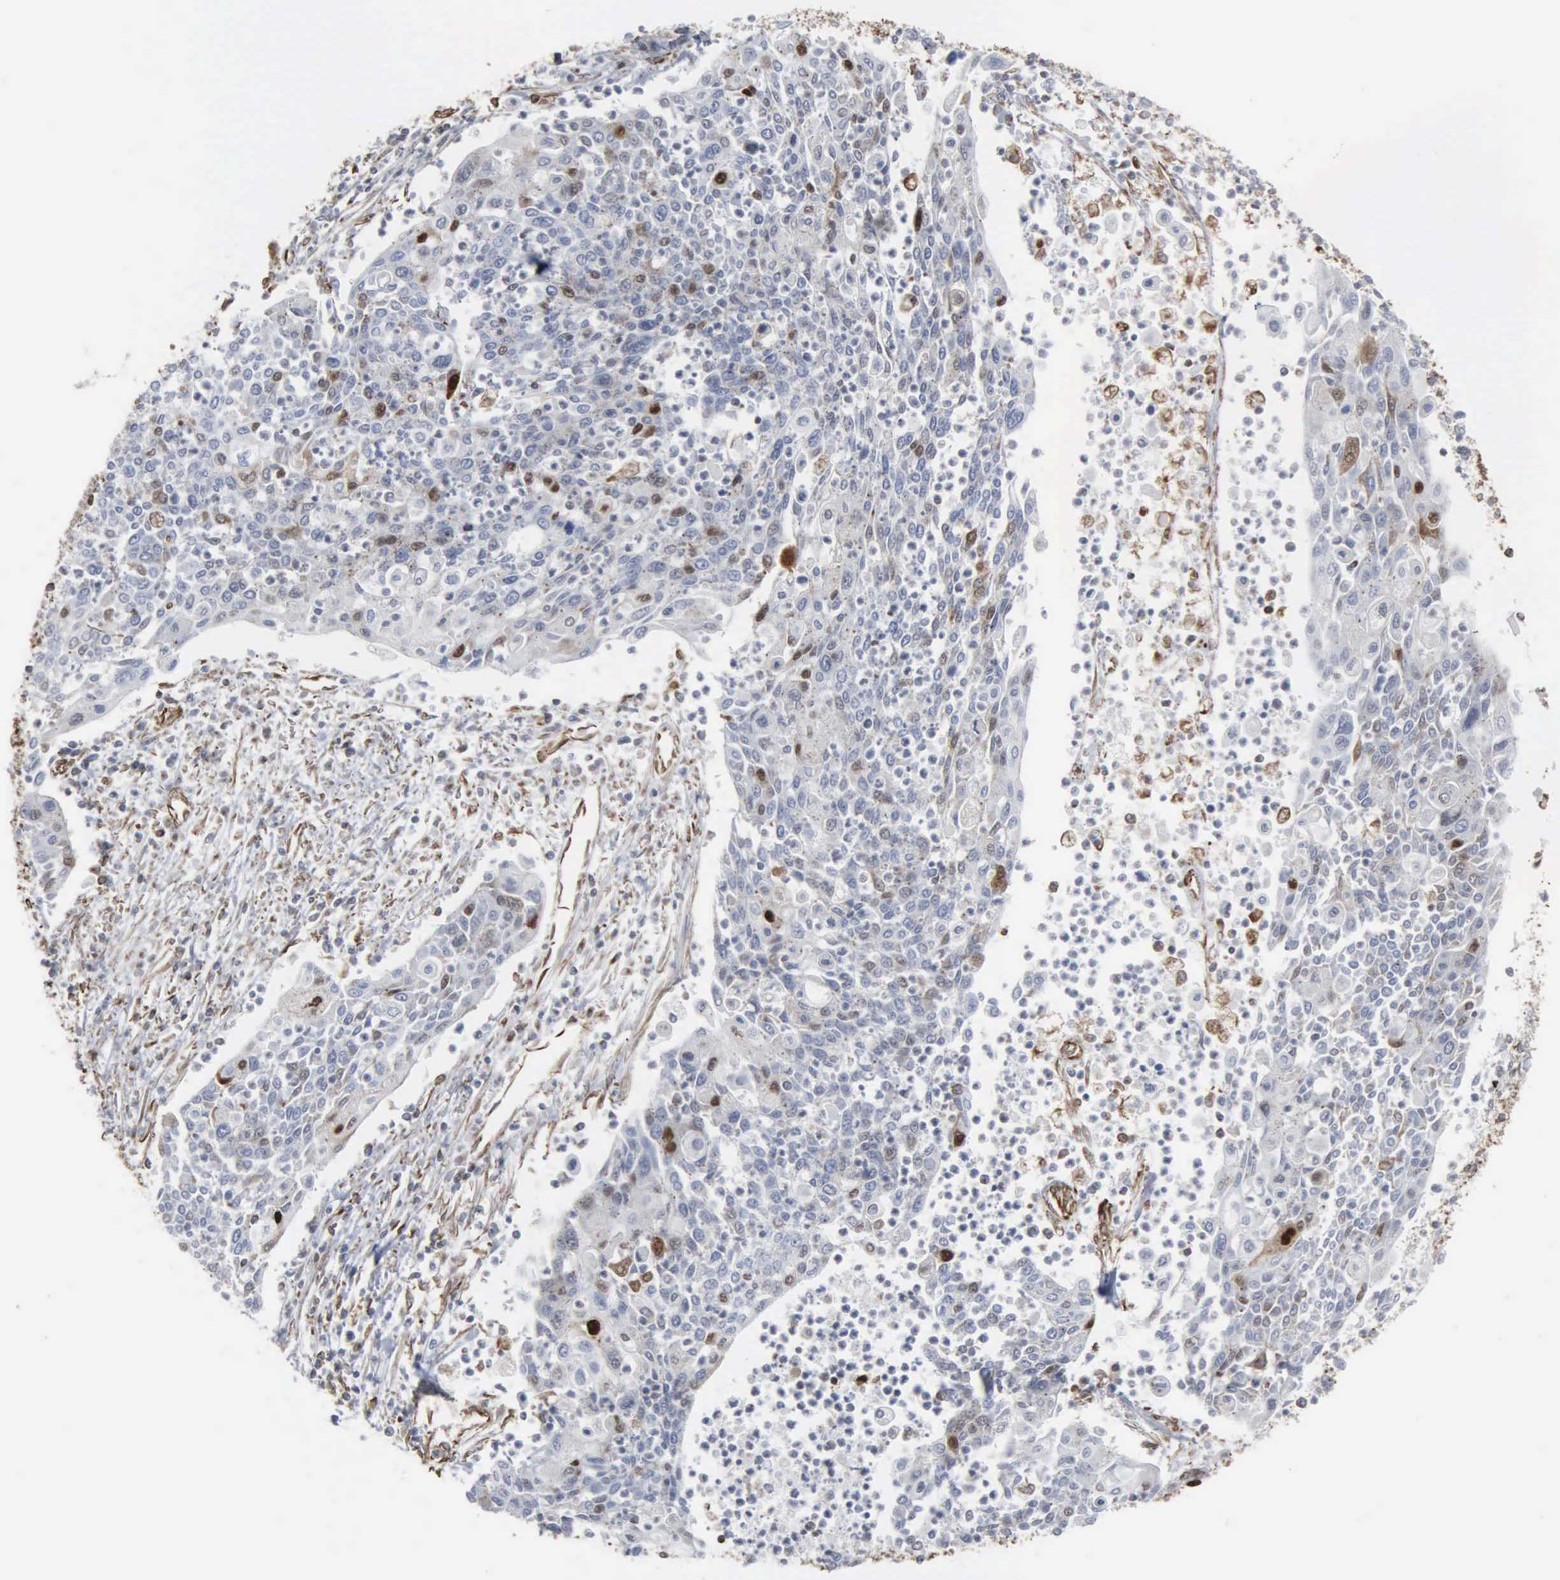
{"staining": {"intensity": "moderate", "quantity": "<25%", "location": "nuclear"}, "tissue": "cervical cancer", "cell_type": "Tumor cells", "image_type": "cancer", "snomed": [{"axis": "morphology", "description": "Squamous cell carcinoma, NOS"}, {"axis": "topography", "description": "Cervix"}], "caption": "Immunohistochemical staining of human squamous cell carcinoma (cervical) exhibits low levels of moderate nuclear protein staining in about <25% of tumor cells. The staining was performed using DAB (3,3'-diaminobenzidine), with brown indicating positive protein expression. Nuclei are stained blue with hematoxylin.", "gene": "CCNE1", "patient": {"sex": "female", "age": 40}}